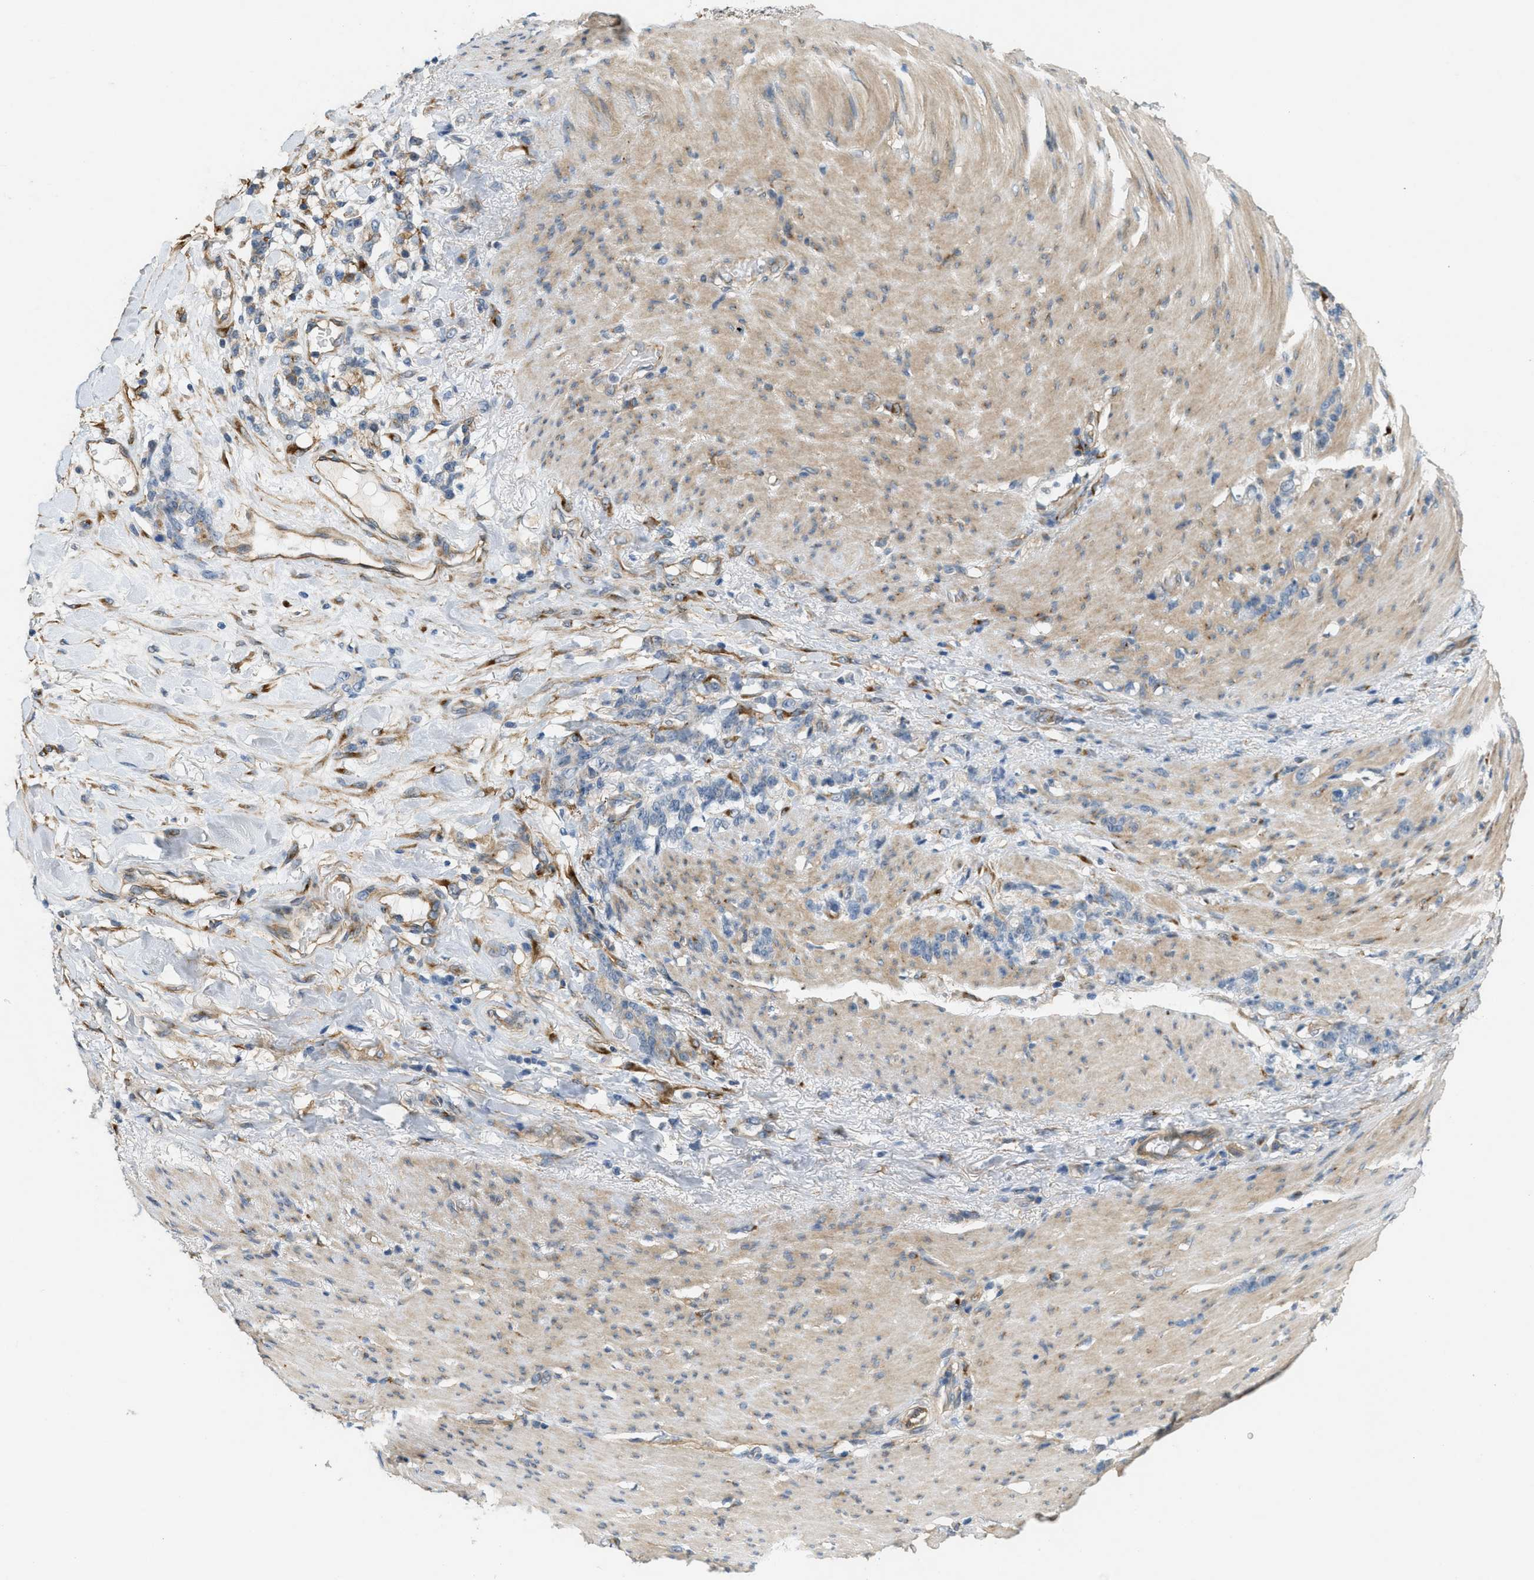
{"staining": {"intensity": "negative", "quantity": "none", "location": "none"}, "tissue": "stomach cancer", "cell_type": "Tumor cells", "image_type": "cancer", "snomed": [{"axis": "morphology", "description": "Adenocarcinoma, NOS"}, {"axis": "topography", "description": "Stomach, lower"}], "caption": "Tumor cells show no significant expression in stomach cancer.", "gene": "ADCY5", "patient": {"sex": "male", "age": 88}}